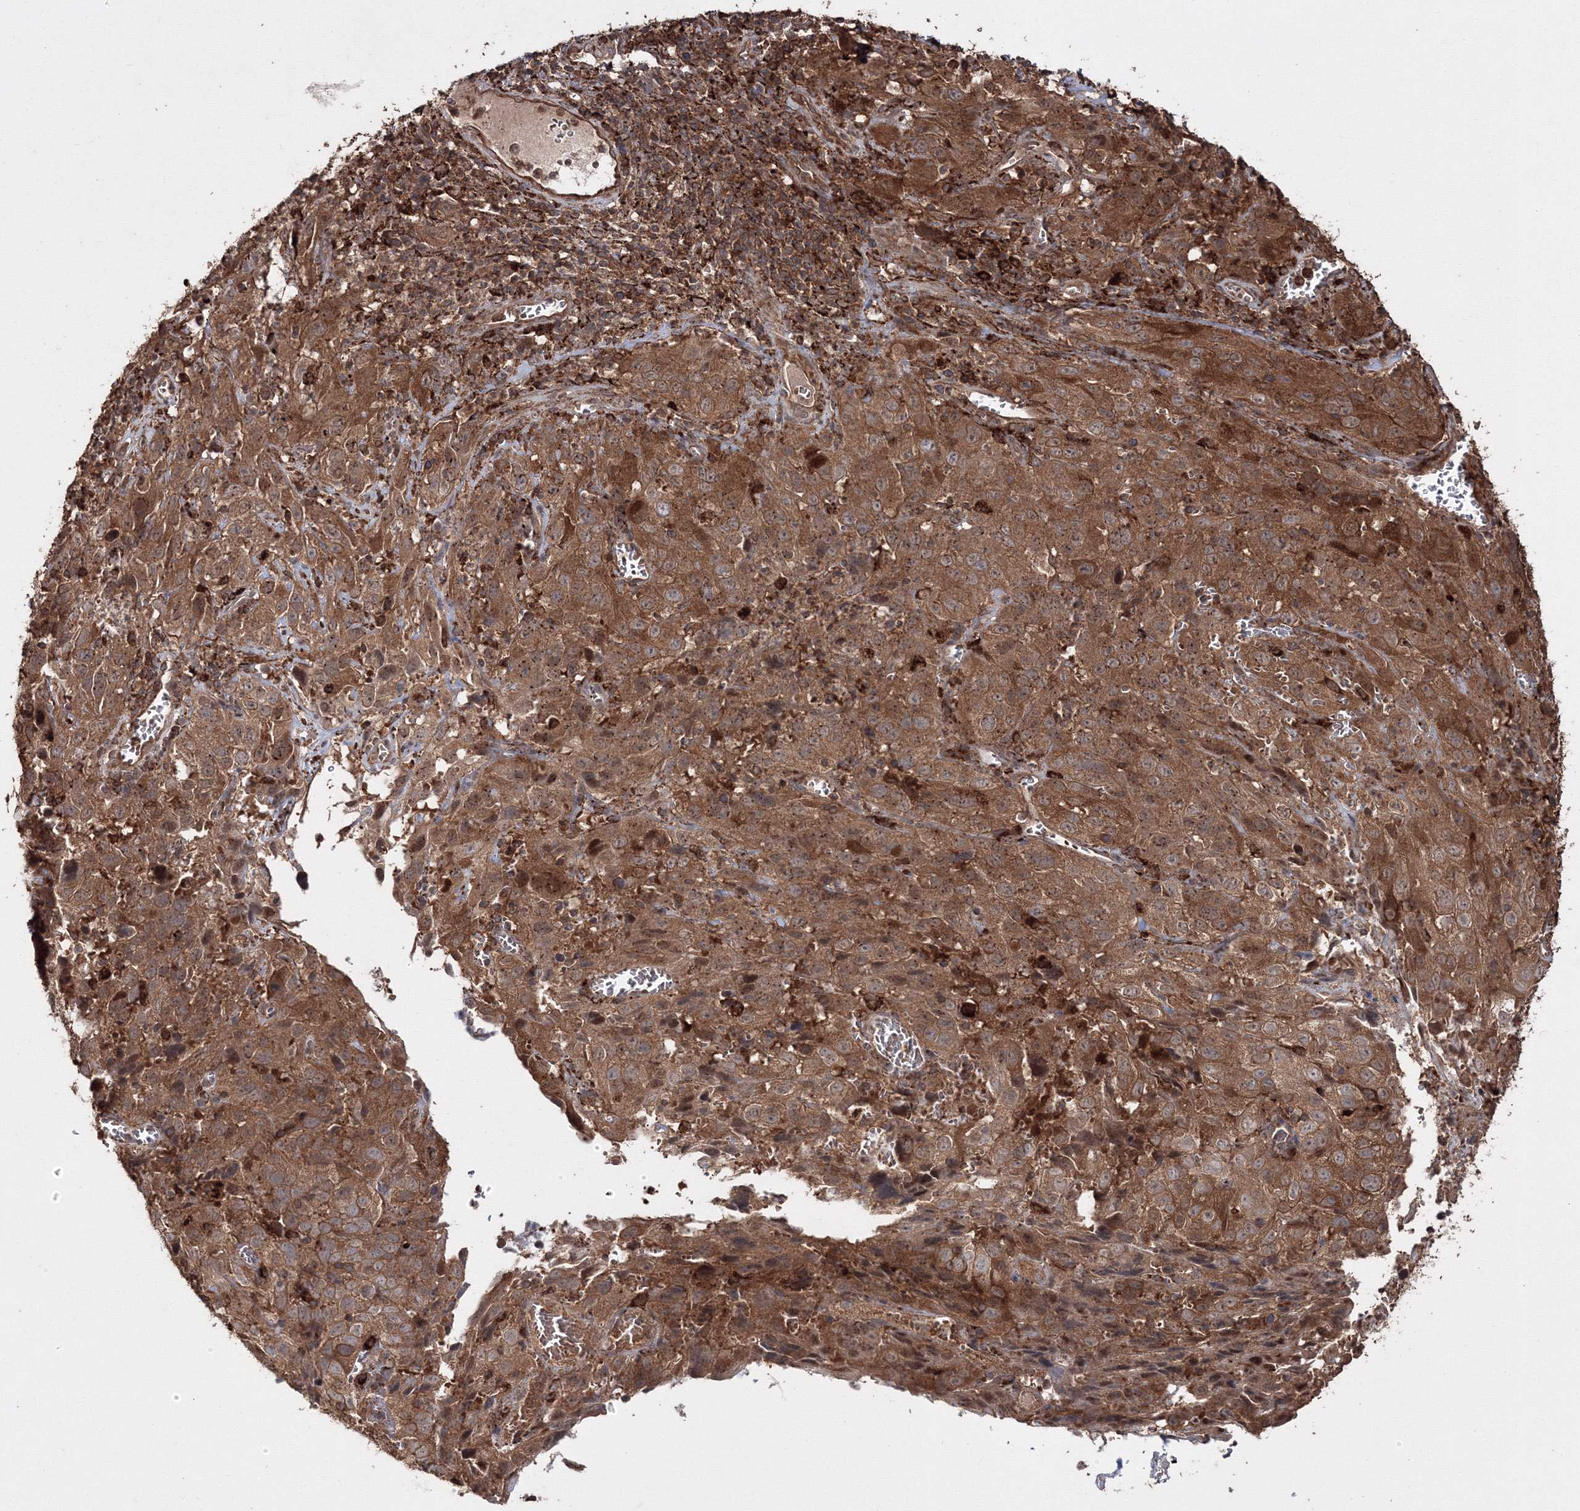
{"staining": {"intensity": "strong", "quantity": ">75%", "location": "cytoplasmic/membranous"}, "tissue": "cervical cancer", "cell_type": "Tumor cells", "image_type": "cancer", "snomed": [{"axis": "morphology", "description": "Squamous cell carcinoma, NOS"}, {"axis": "topography", "description": "Cervix"}], "caption": "High-power microscopy captured an immunohistochemistry (IHC) micrograph of cervical cancer, revealing strong cytoplasmic/membranous staining in about >75% of tumor cells. The staining was performed using DAB, with brown indicating positive protein expression. Nuclei are stained blue with hematoxylin.", "gene": "DDO", "patient": {"sex": "female", "age": 32}}